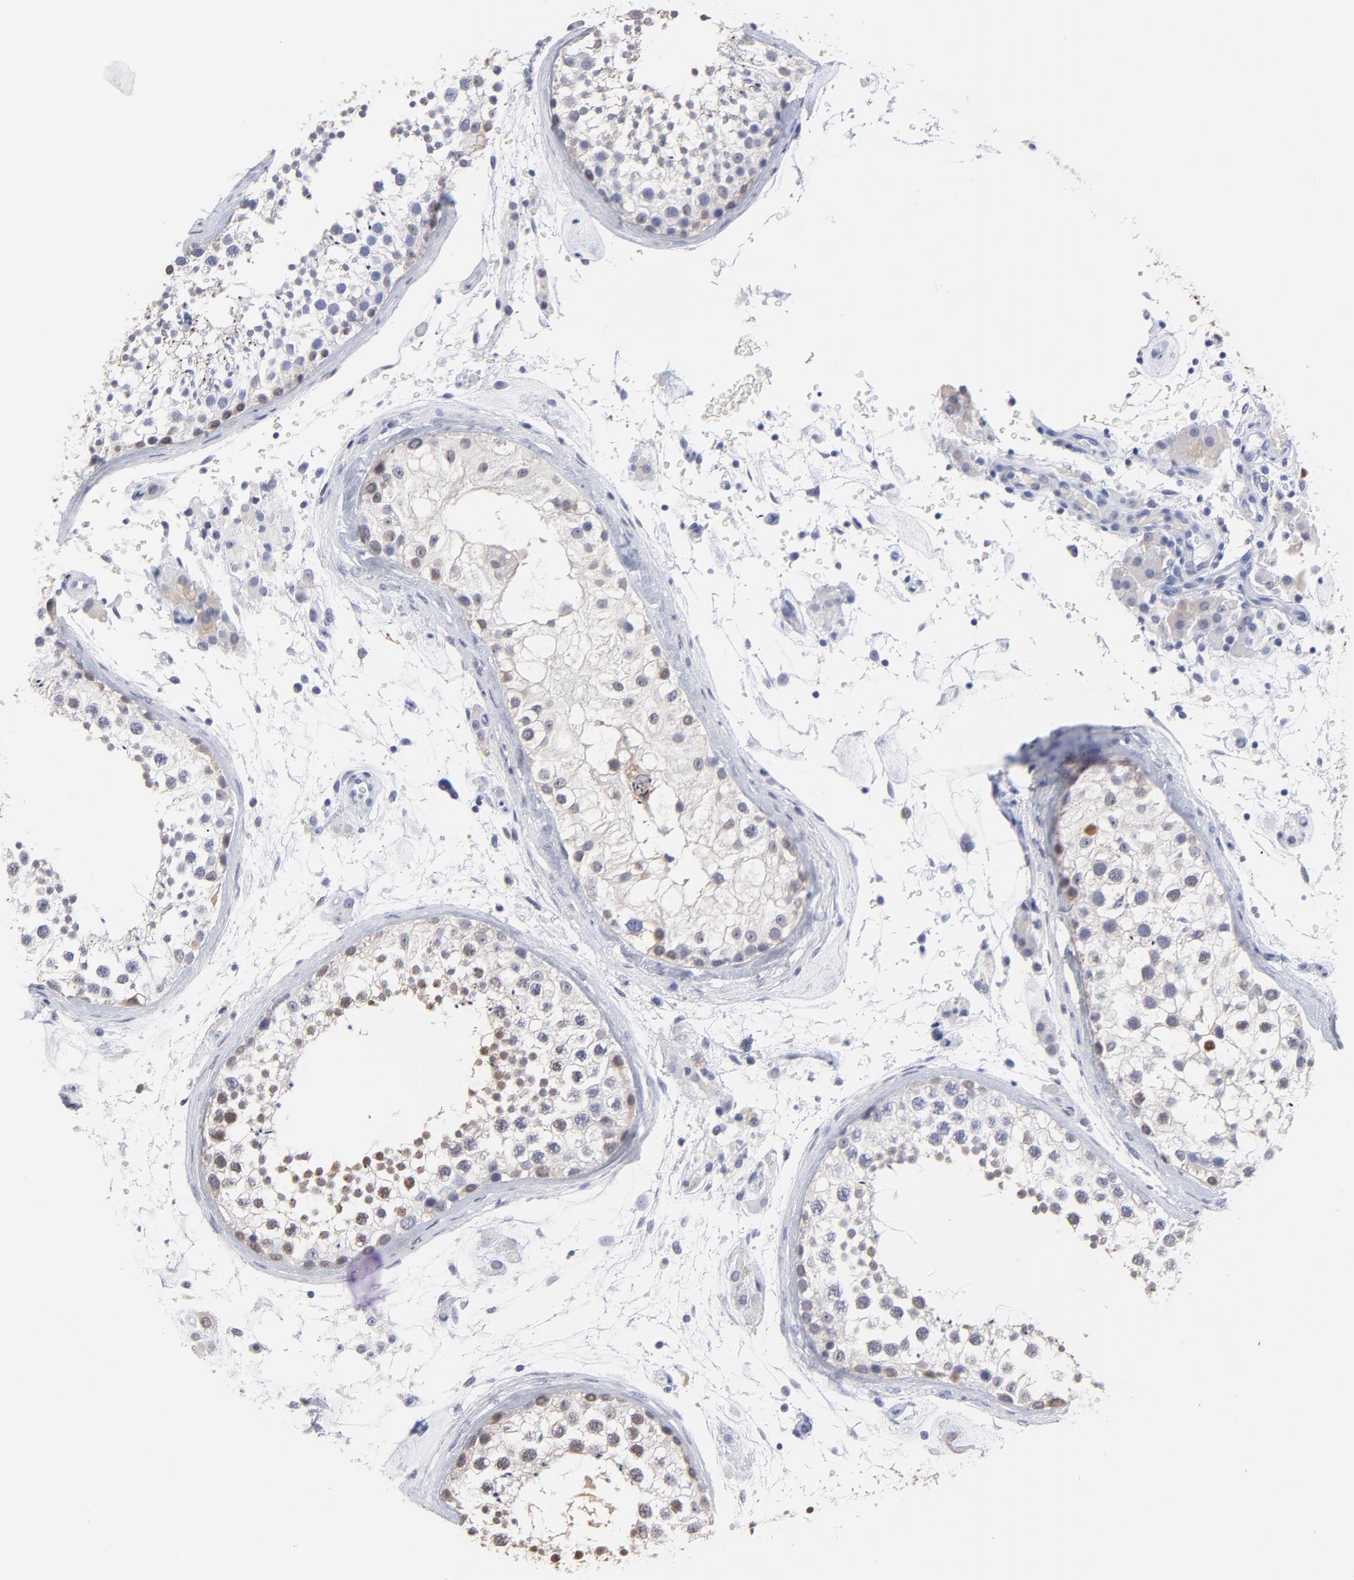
{"staining": {"intensity": "moderate", "quantity": "25%-75%", "location": "nuclear"}, "tissue": "testis", "cell_type": "Cells in seminiferous ducts", "image_type": "normal", "snomed": [{"axis": "morphology", "description": "Normal tissue, NOS"}, {"axis": "topography", "description": "Testis"}], "caption": "A high-resolution photomicrograph shows immunohistochemistry (IHC) staining of unremarkable testis, which shows moderate nuclear positivity in about 25%-75% of cells in seminiferous ducts.", "gene": "SMARCA1", "patient": {"sex": "male", "age": 46}}